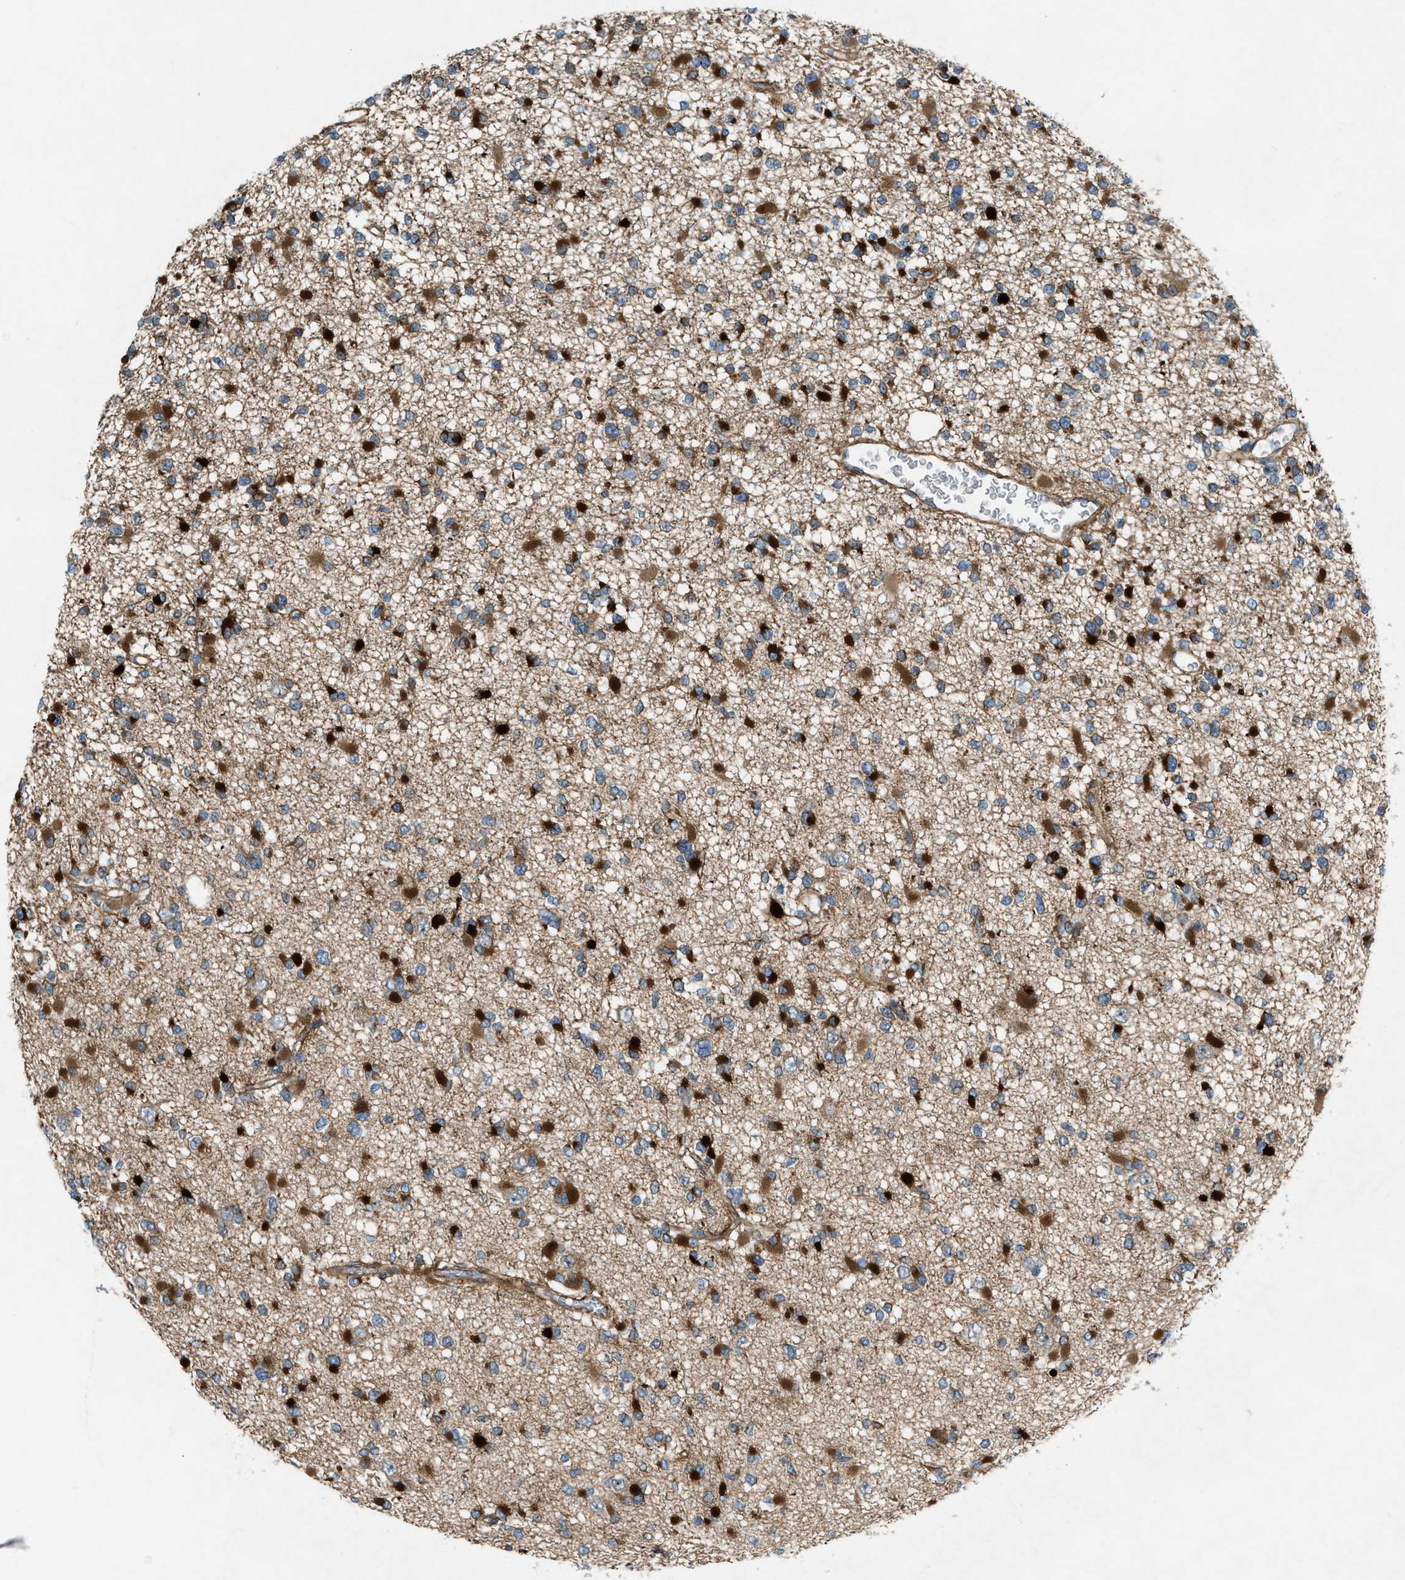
{"staining": {"intensity": "strong", "quantity": ">75%", "location": "cytoplasmic/membranous"}, "tissue": "glioma", "cell_type": "Tumor cells", "image_type": "cancer", "snomed": [{"axis": "morphology", "description": "Glioma, malignant, Low grade"}, {"axis": "topography", "description": "Brain"}], "caption": "Approximately >75% of tumor cells in malignant glioma (low-grade) exhibit strong cytoplasmic/membranous protein staining as visualized by brown immunohistochemical staining.", "gene": "URGCP", "patient": {"sex": "female", "age": 22}}